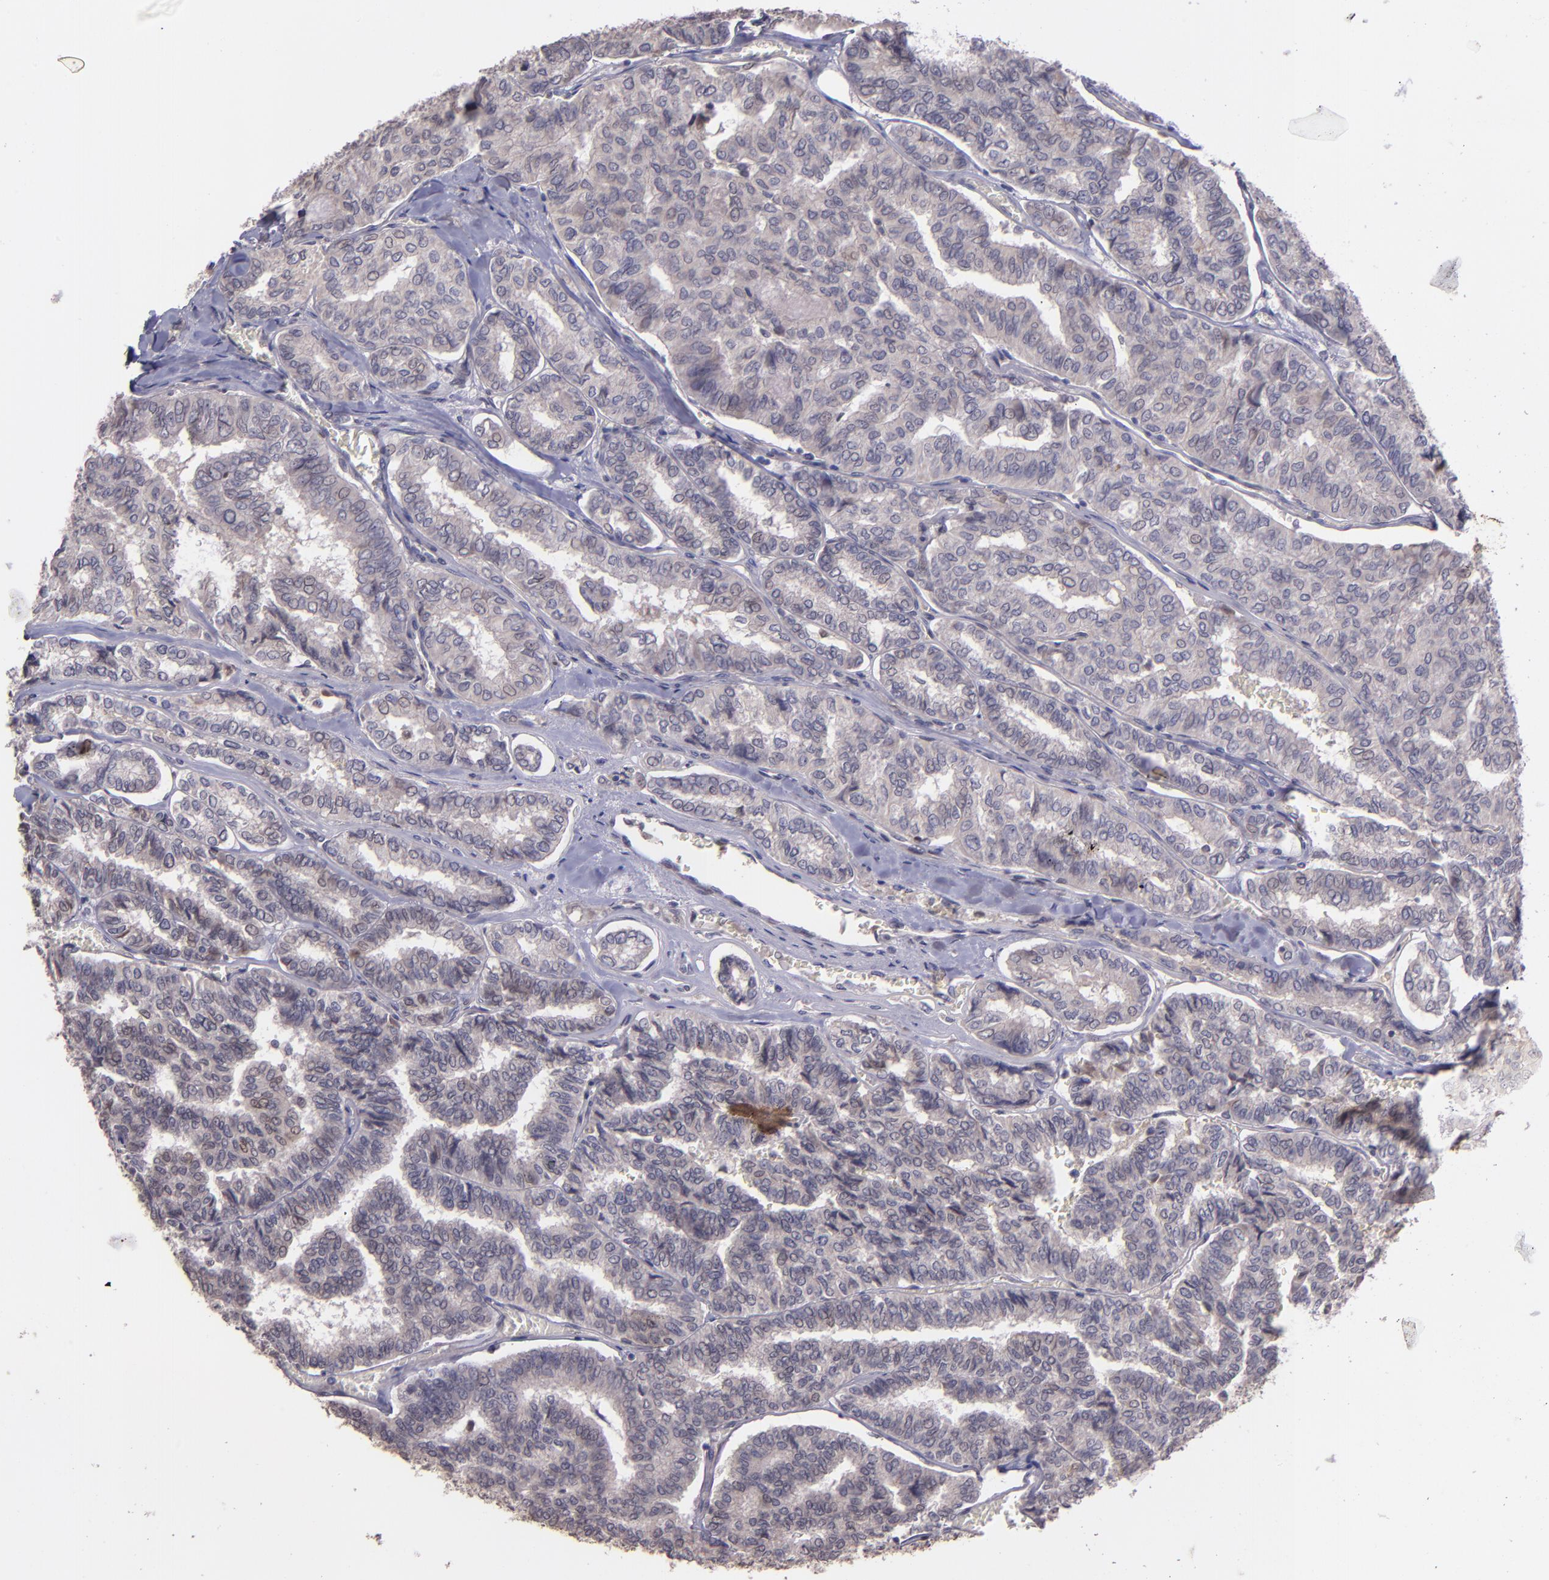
{"staining": {"intensity": "weak", "quantity": "<25%", "location": "cytoplasmic/membranous"}, "tissue": "thyroid cancer", "cell_type": "Tumor cells", "image_type": "cancer", "snomed": [{"axis": "morphology", "description": "Papillary adenocarcinoma, NOS"}, {"axis": "topography", "description": "Thyroid gland"}], "caption": "The immunohistochemistry micrograph has no significant expression in tumor cells of thyroid papillary adenocarcinoma tissue.", "gene": "NUP62CL", "patient": {"sex": "female", "age": 35}}